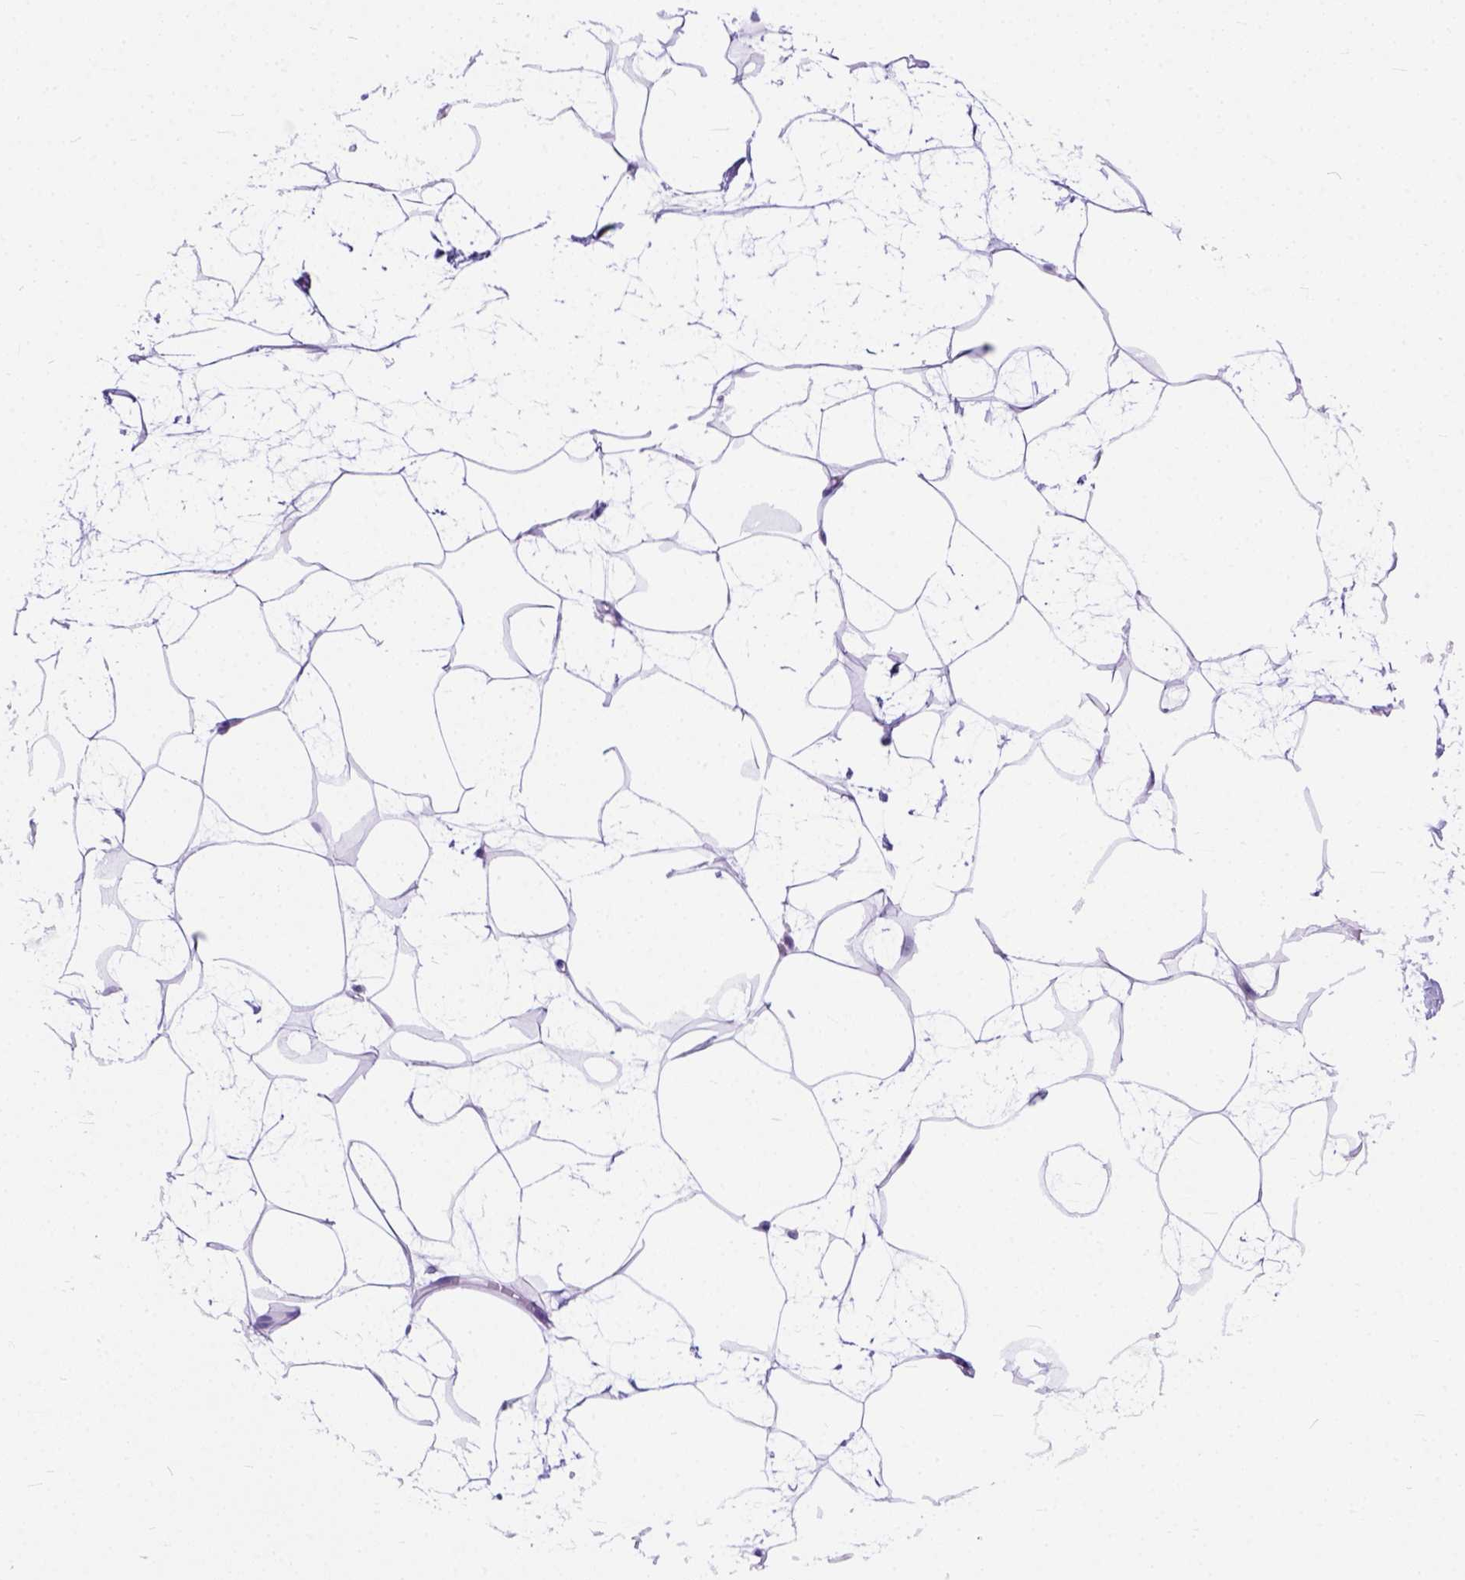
{"staining": {"intensity": "negative", "quantity": "none", "location": "none"}, "tissue": "breast", "cell_type": "Adipocytes", "image_type": "normal", "snomed": [{"axis": "morphology", "description": "Normal tissue, NOS"}, {"axis": "topography", "description": "Breast"}], "caption": "Adipocytes show no significant expression in unremarkable breast.", "gene": "PLK4", "patient": {"sex": "female", "age": 45}}